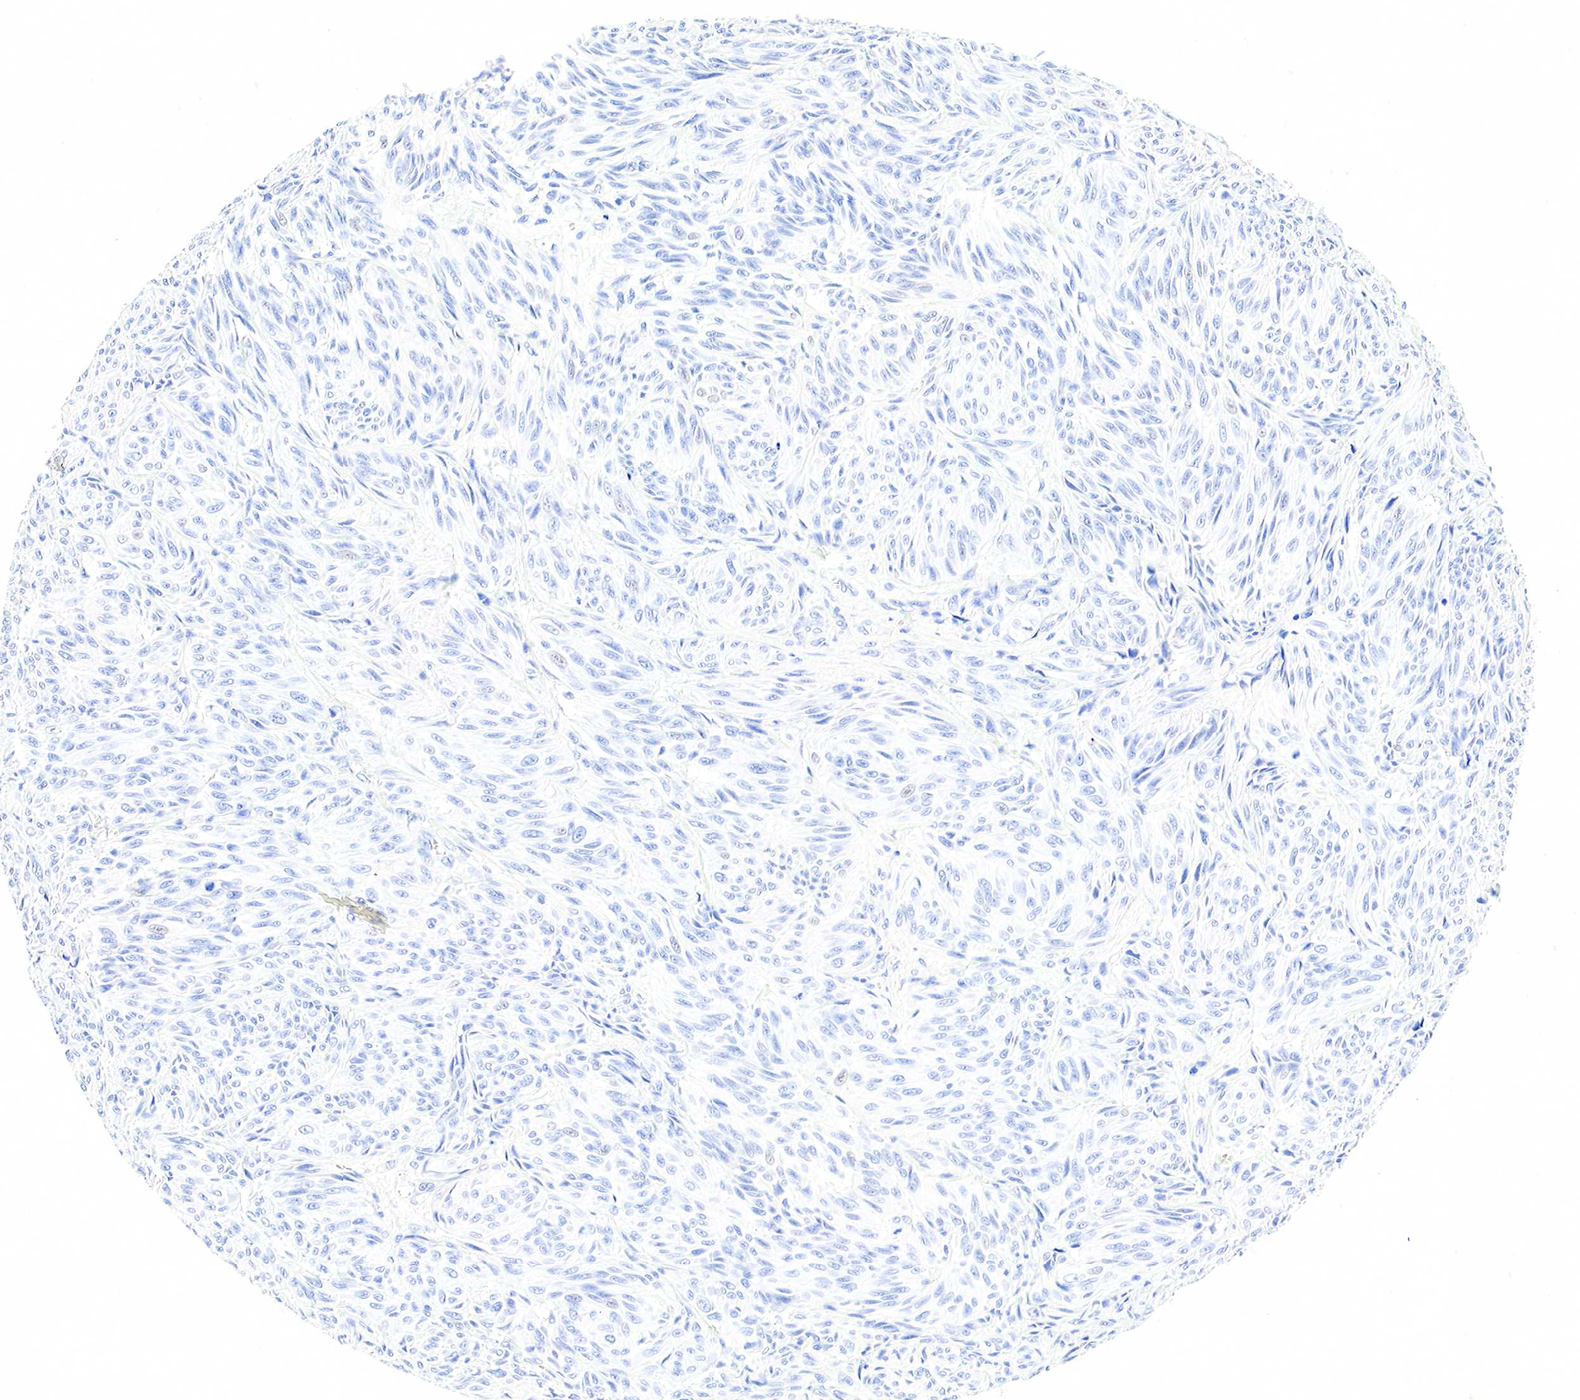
{"staining": {"intensity": "negative", "quantity": "none", "location": "none"}, "tissue": "melanoma", "cell_type": "Tumor cells", "image_type": "cancer", "snomed": [{"axis": "morphology", "description": "Malignant melanoma, NOS"}, {"axis": "topography", "description": "Skin"}], "caption": "The immunohistochemistry photomicrograph has no significant staining in tumor cells of melanoma tissue. (DAB (3,3'-diaminobenzidine) IHC with hematoxylin counter stain).", "gene": "FUT4", "patient": {"sex": "male", "age": 54}}